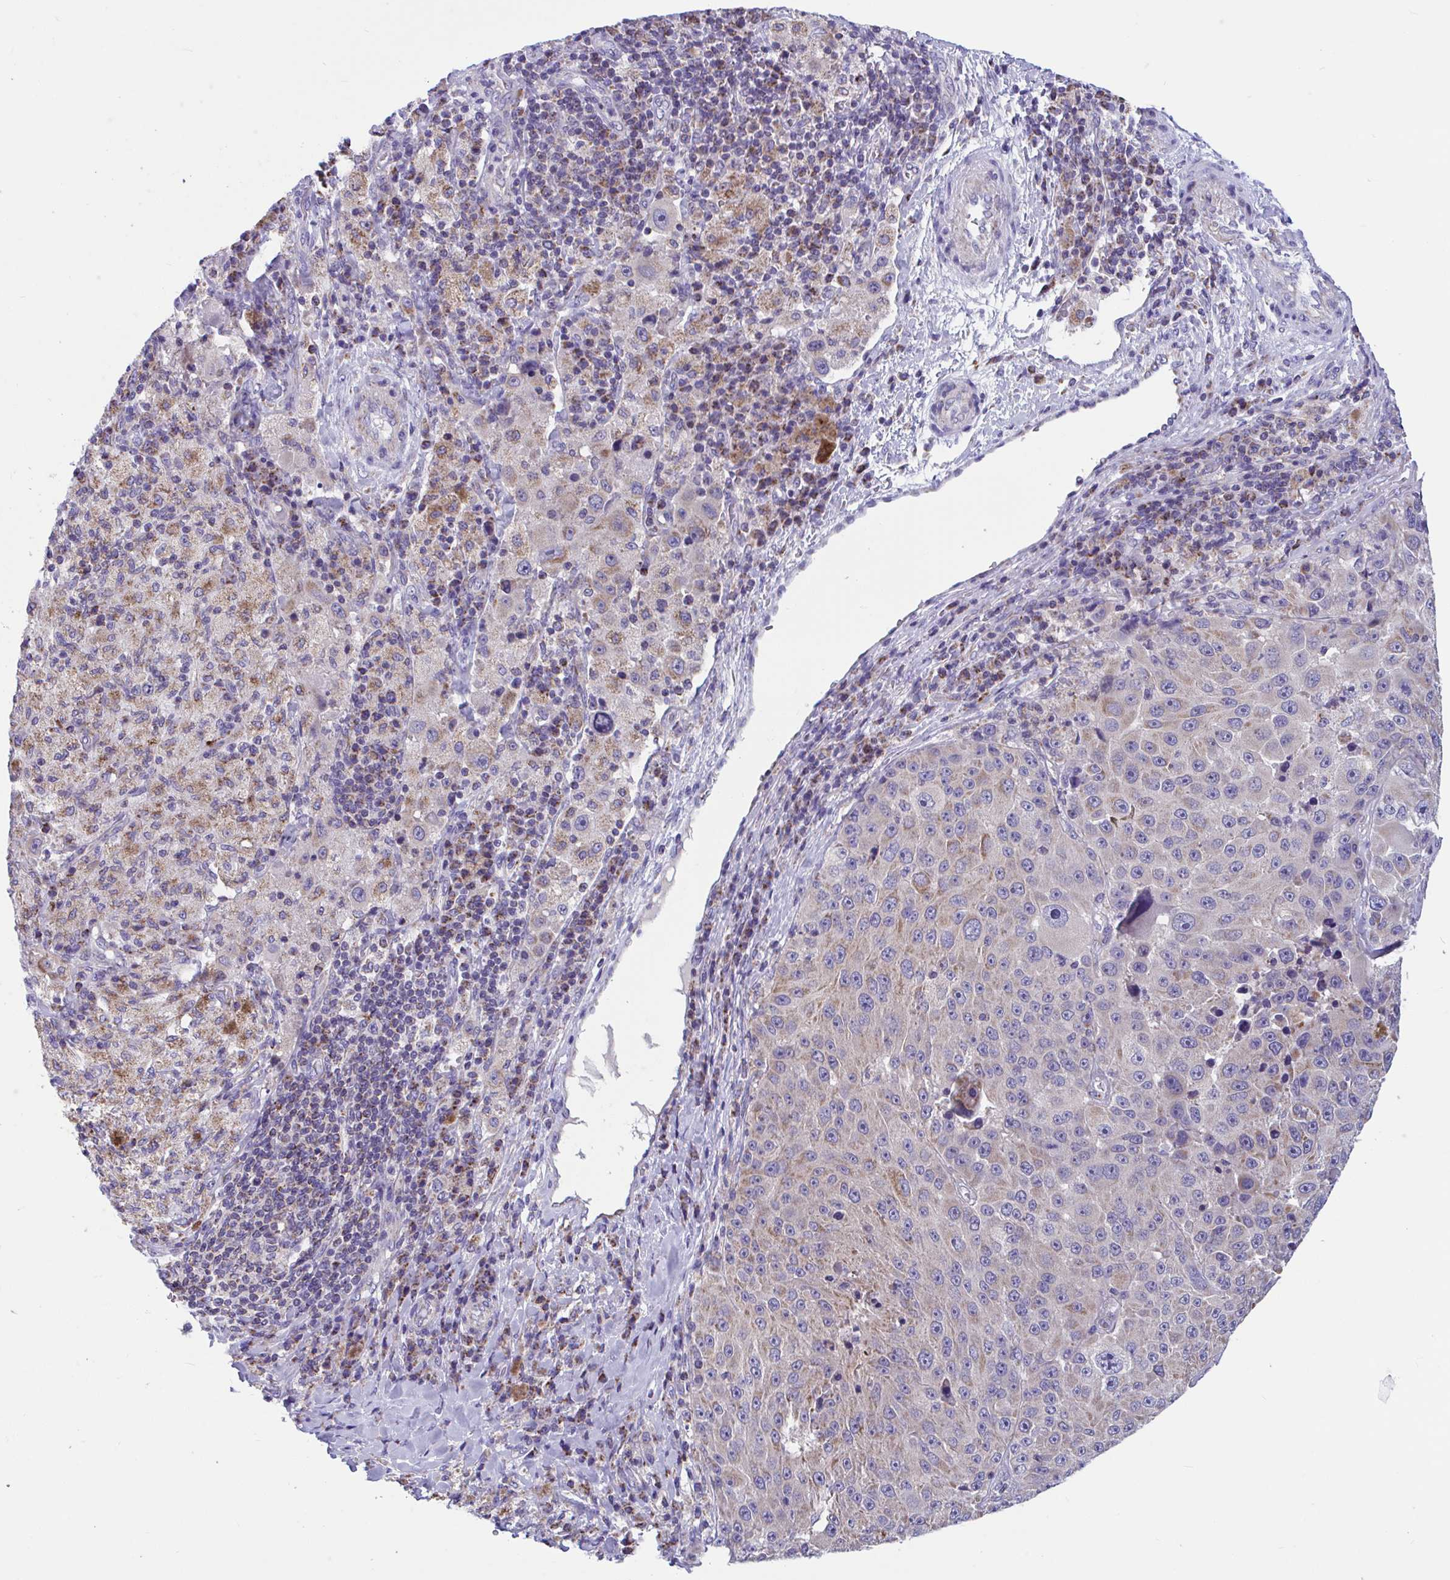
{"staining": {"intensity": "moderate", "quantity": "25%-75%", "location": "cytoplasmic/membranous"}, "tissue": "melanoma", "cell_type": "Tumor cells", "image_type": "cancer", "snomed": [{"axis": "morphology", "description": "Malignant melanoma, Metastatic site"}, {"axis": "topography", "description": "Lymph node"}], "caption": "A brown stain highlights moderate cytoplasmic/membranous staining of a protein in human malignant melanoma (metastatic site) tumor cells.", "gene": "OR13A1", "patient": {"sex": "male", "age": 62}}